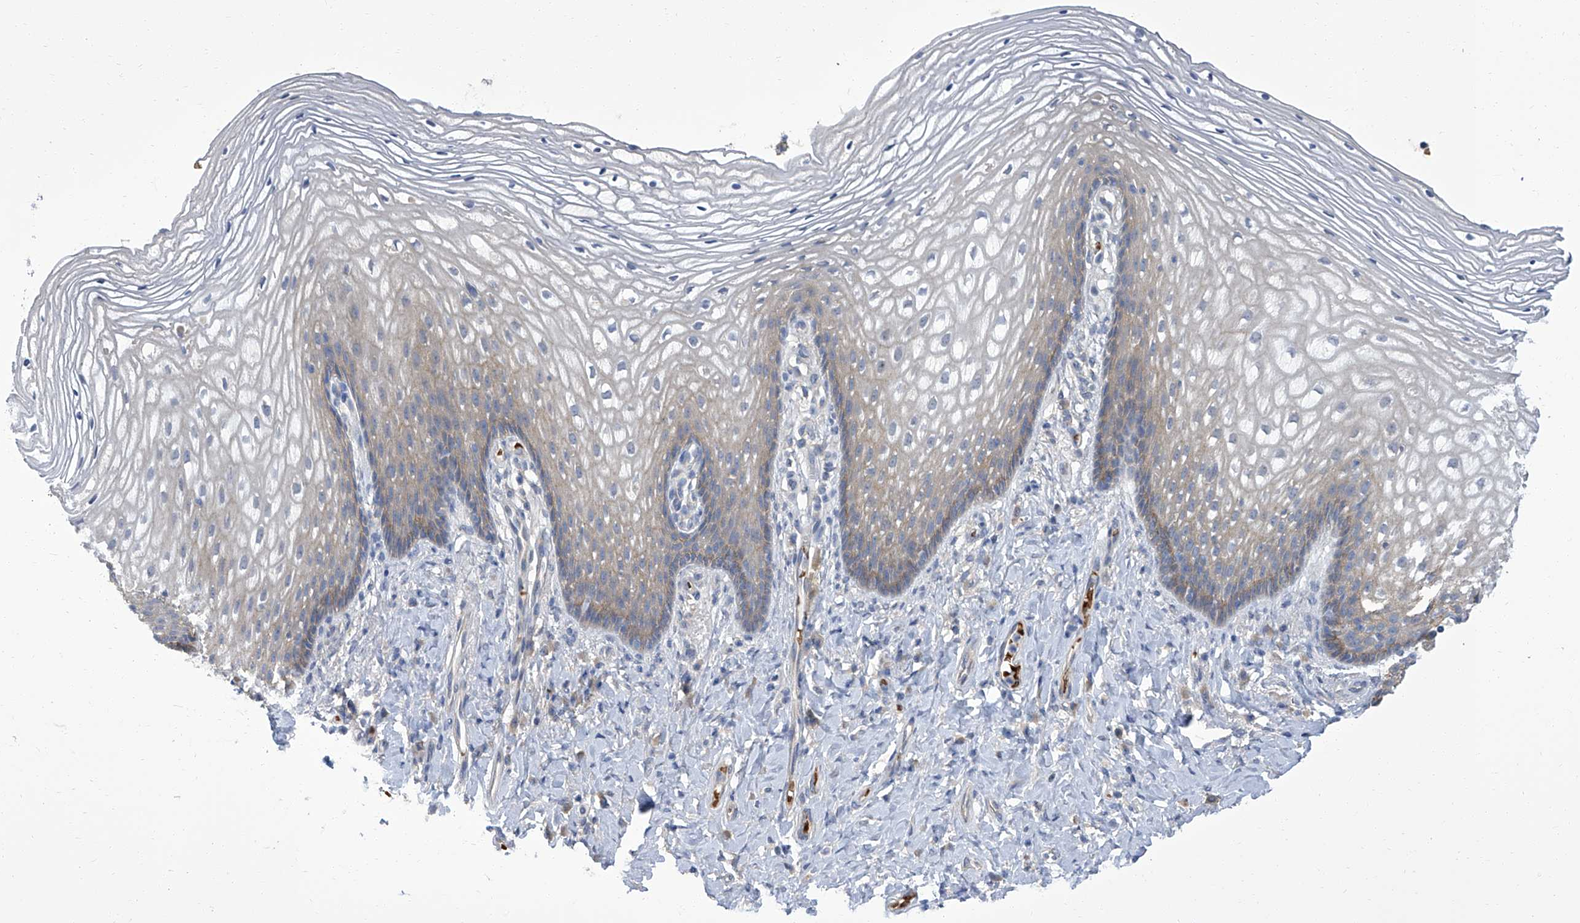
{"staining": {"intensity": "weak", "quantity": "25%-75%", "location": "cytoplasmic/membranous"}, "tissue": "vagina", "cell_type": "Squamous epithelial cells", "image_type": "normal", "snomed": [{"axis": "morphology", "description": "Normal tissue, NOS"}, {"axis": "topography", "description": "Vagina"}], "caption": "This is a micrograph of immunohistochemistry (IHC) staining of unremarkable vagina, which shows weak expression in the cytoplasmic/membranous of squamous epithelial cells.", "gene": "PARD3", "patient": {"sex": "female", "age": 60}}